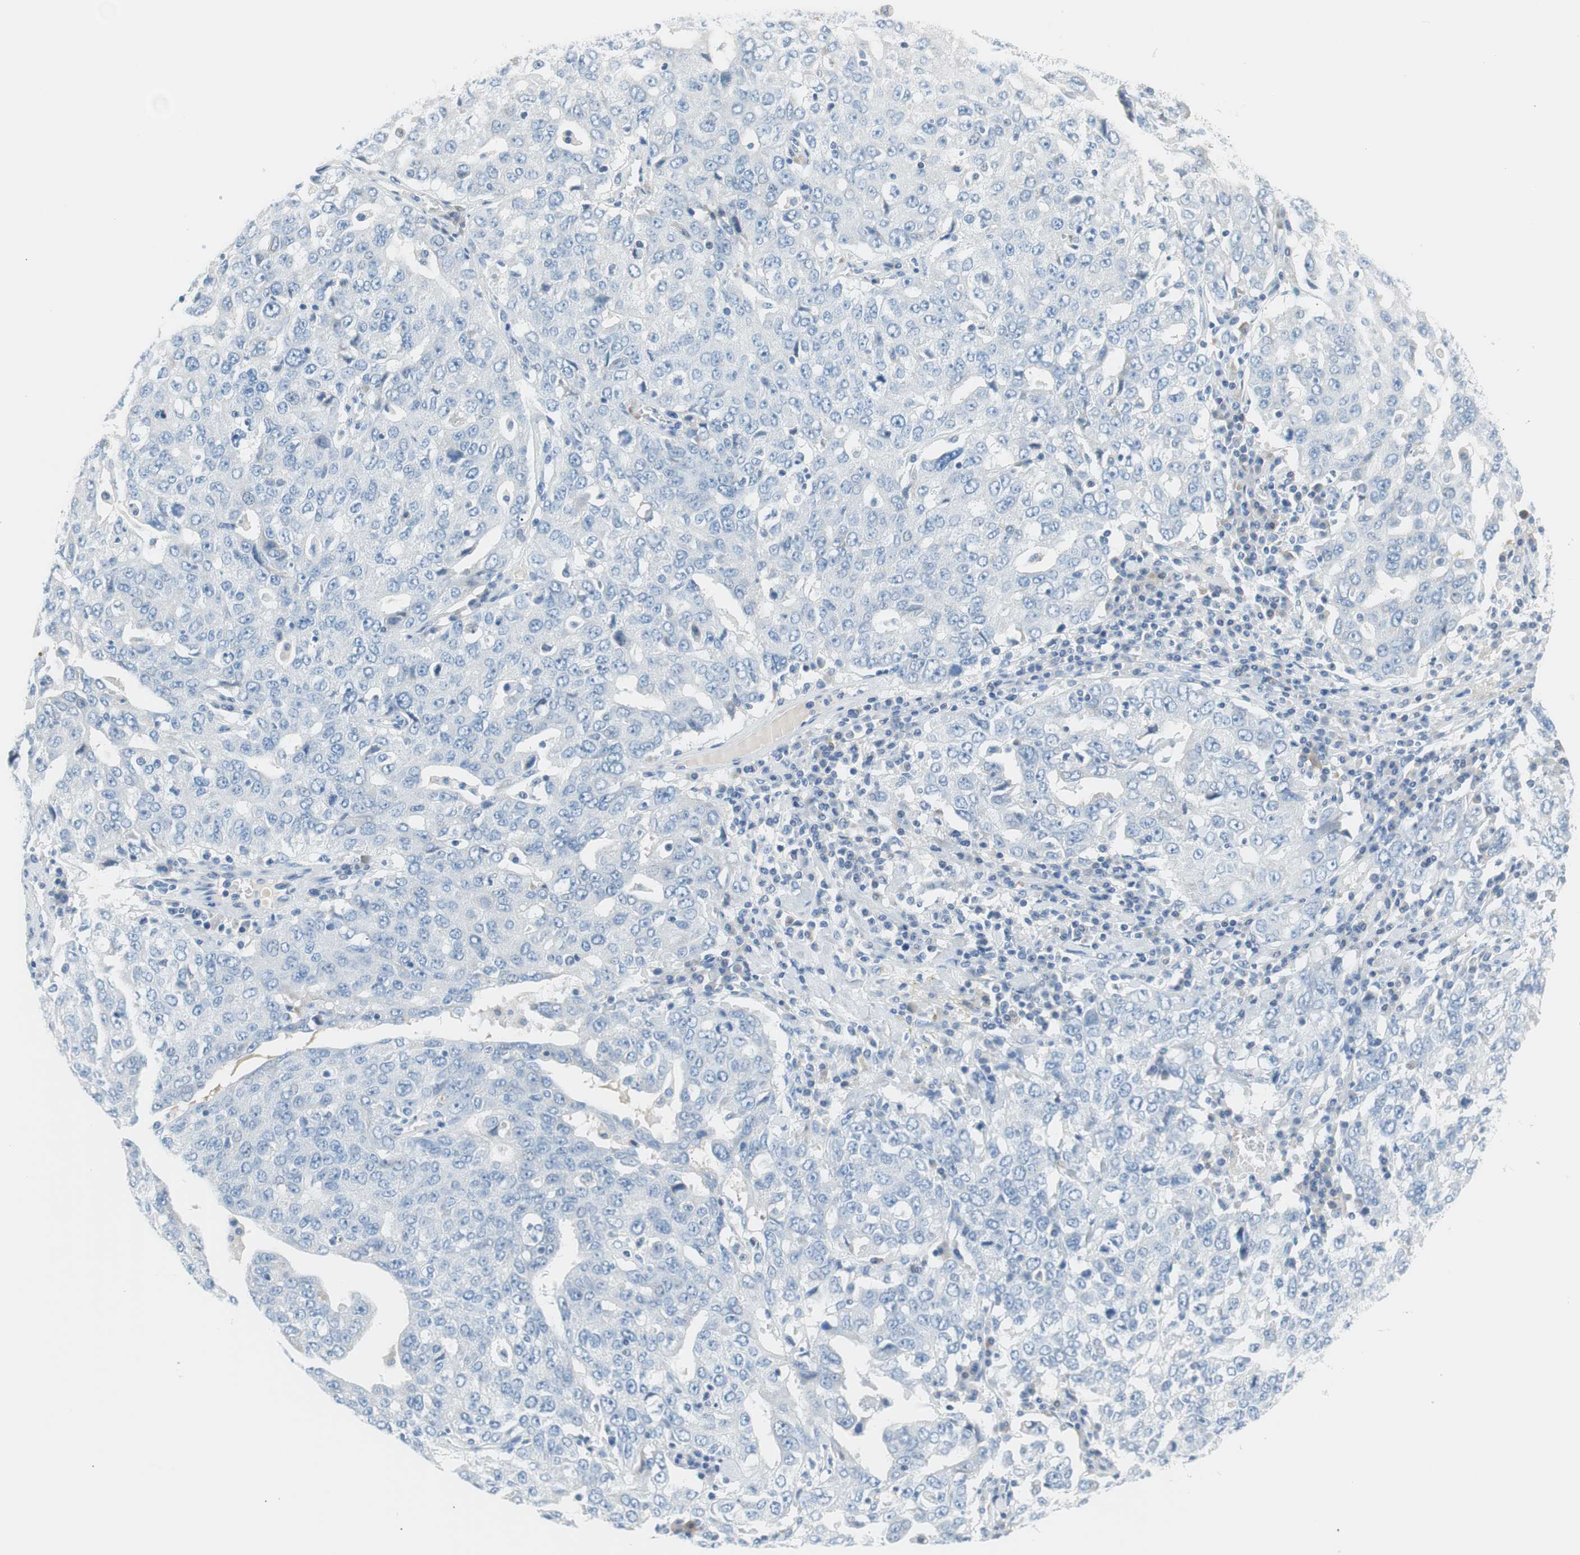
{"staining": {"intensity": "negative", "quantity": "none", "location": "none"}, "tissue": "ovarian cancer", "cell_type": "Tumor cells", "image_type": "cancer", "snomed": [{"axis": "morphology", "description": "Carcinoma, endometroid"}, {"axis": "topography", "description": "Ovary"}], "caption": "Immunohistochemistry photomicrograph of neoplastic tissue: ovarian endometroid carcinoma stained with DAB (3,3'-diaminobenzidine) exhibits no significant protein expression in tumor cells. (IHC, brightfield microscopy, high magnification).", "gene": "MYH1", "patient": {"sex": "female", "age": 62}}